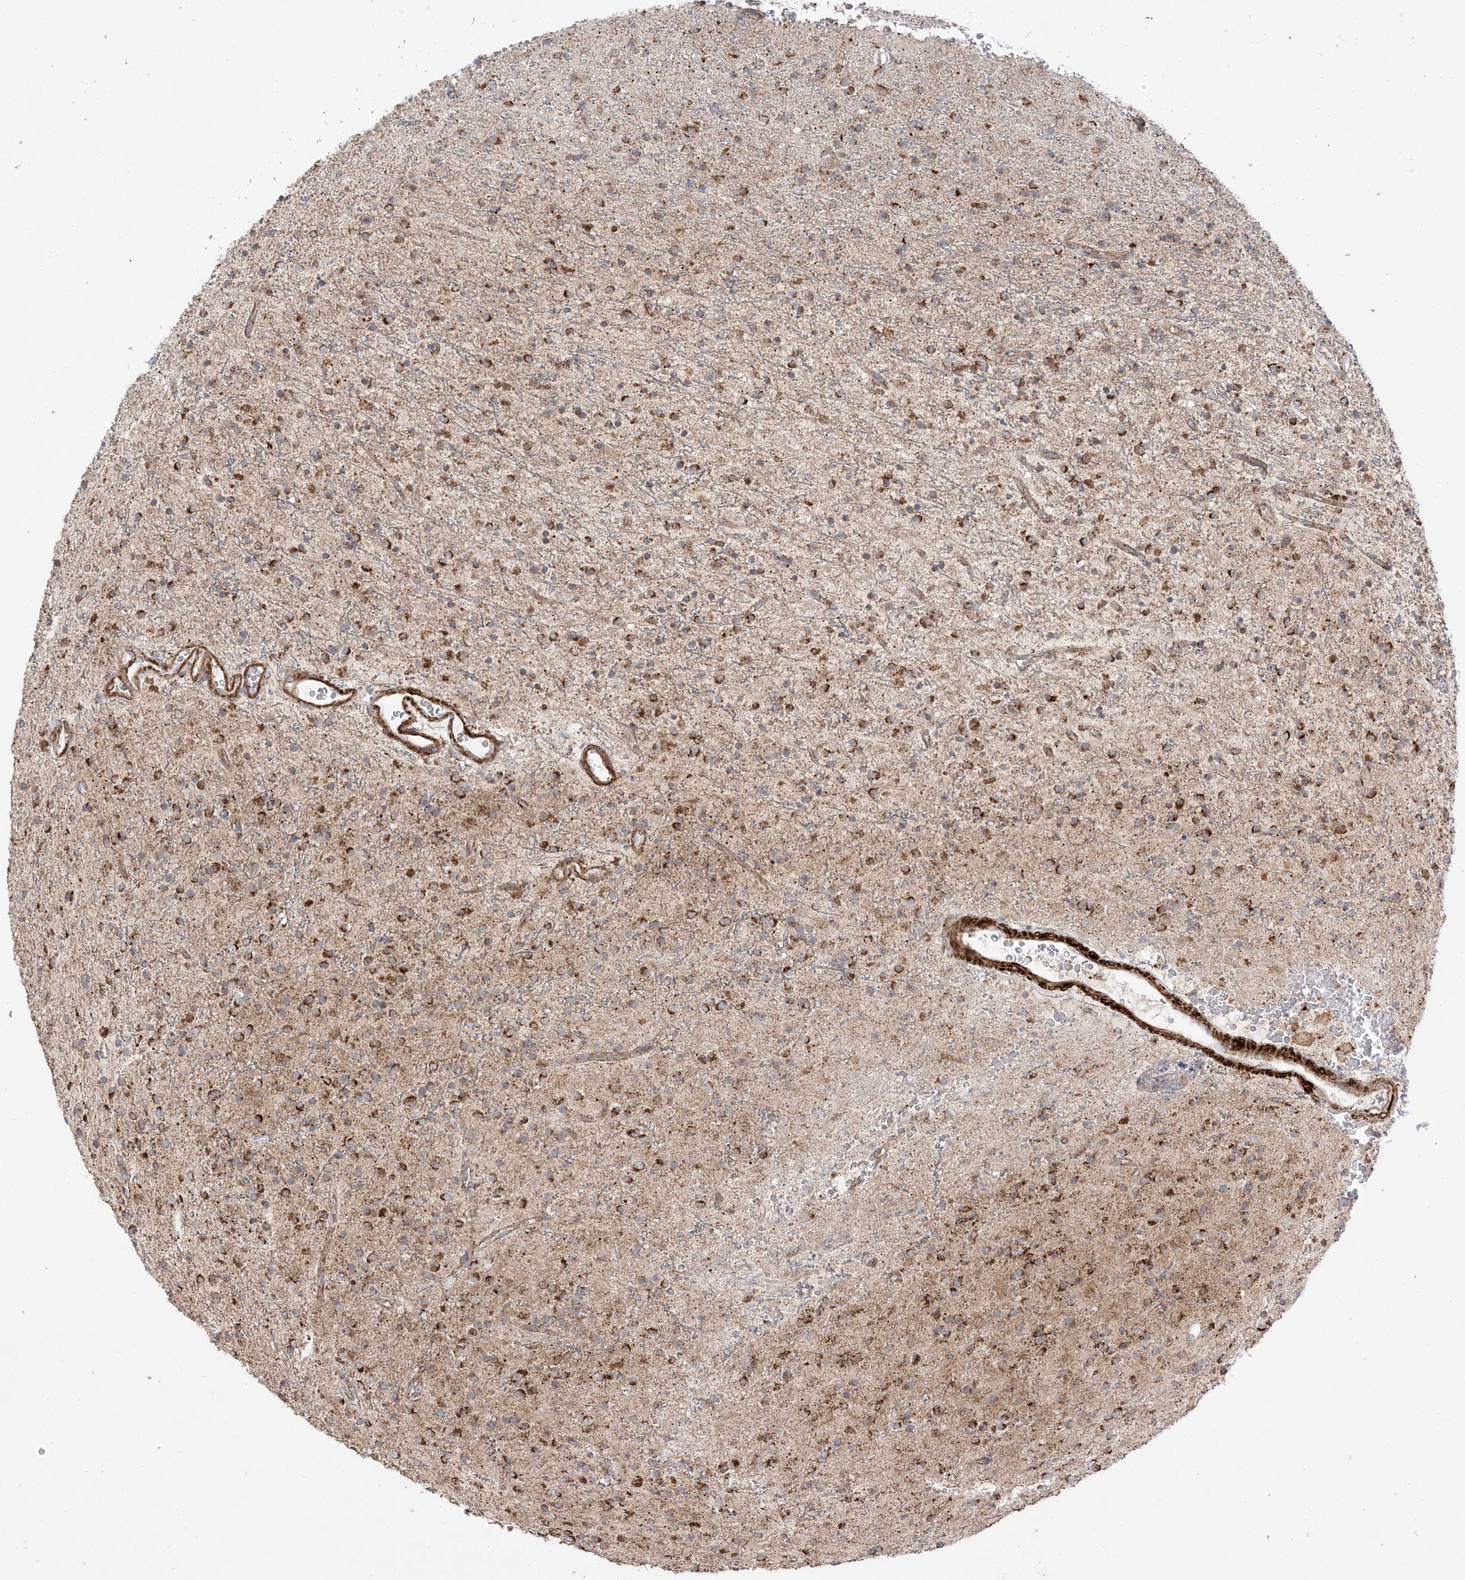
{"staining": {"intensity": "strong", "quantity": ">75%", "location": "cytoplasmic/membranous"}, "tissue": "glioma", "cell_type": "Tumor cells", "image_type": "cancer", "snomed": [{"axis": "morphology", "description": "Glioma, malignant, High grade"}, {"axis": "topography", "description": "Brain"}], "caption": "Glioma stained for a protein (brown) displays strong cytoplasmic/membranous positive expression in approximately >75% of tumor cells.", "gene": "AARS2", "patient": {"sex": "male", "age": 34}}